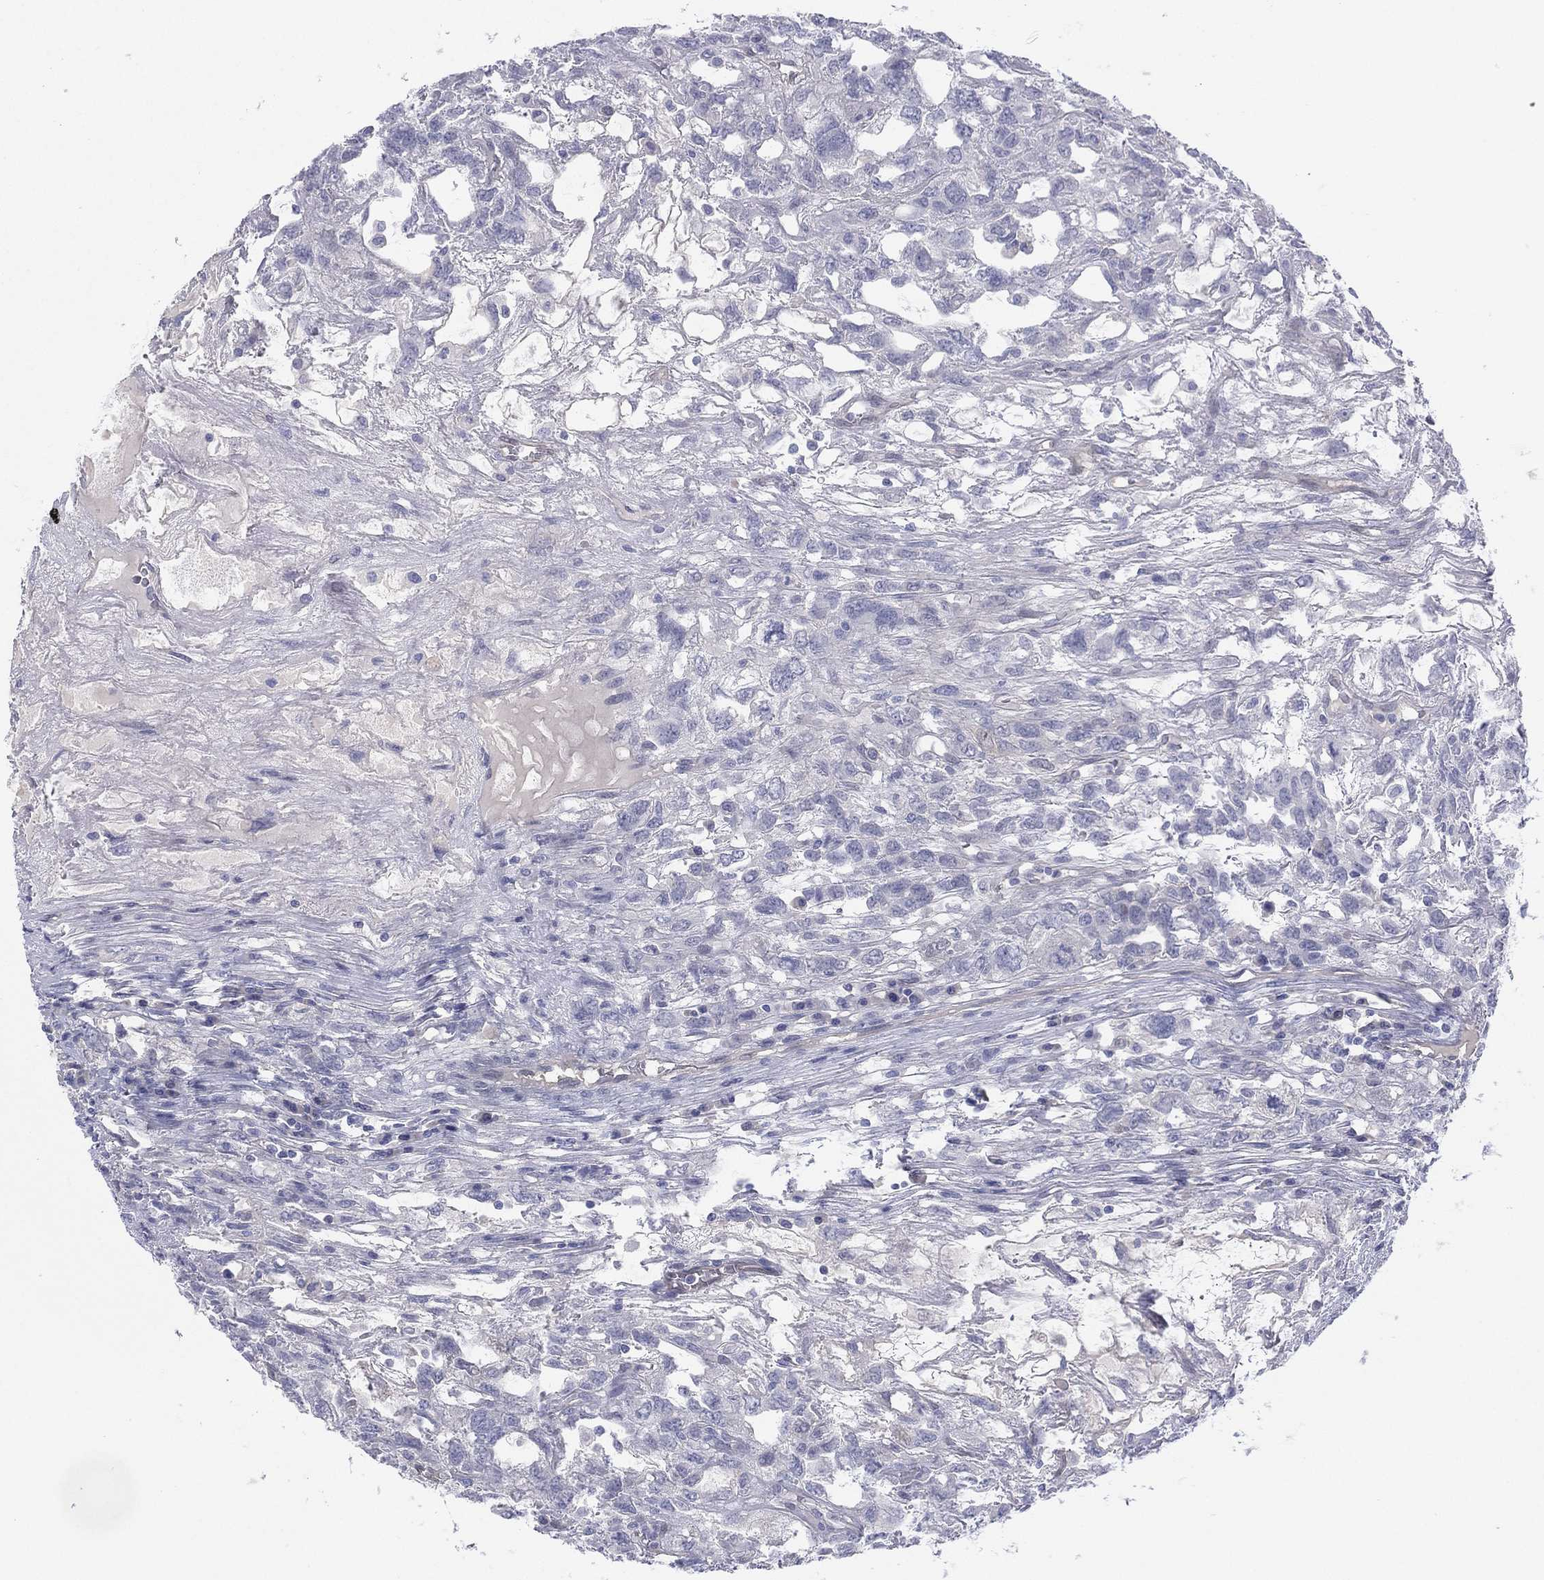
{"staining": {"intensity": "negative", "quantity": "none", "location": "none"}, "tissue": "testis cancer", "cell_type": "Tumor cells", "image_type": "cancer", "snomed": [{"axis": "morphology", "description": "Seminoma, NOS"}, {"axis": "topography", "description": "Testis"}], "caption": "This histopathology image is of seminoma (testis) stained with immunohistochemistry to label a protein in brown with the nuclei are counter-stained blue. There is no staining in tumor cells. (Immunohistochemistry (ihc), brightfield microscopy, high magnification).", "gene": "DDAH1", "patient": {"sex": "male", "age": 52}}